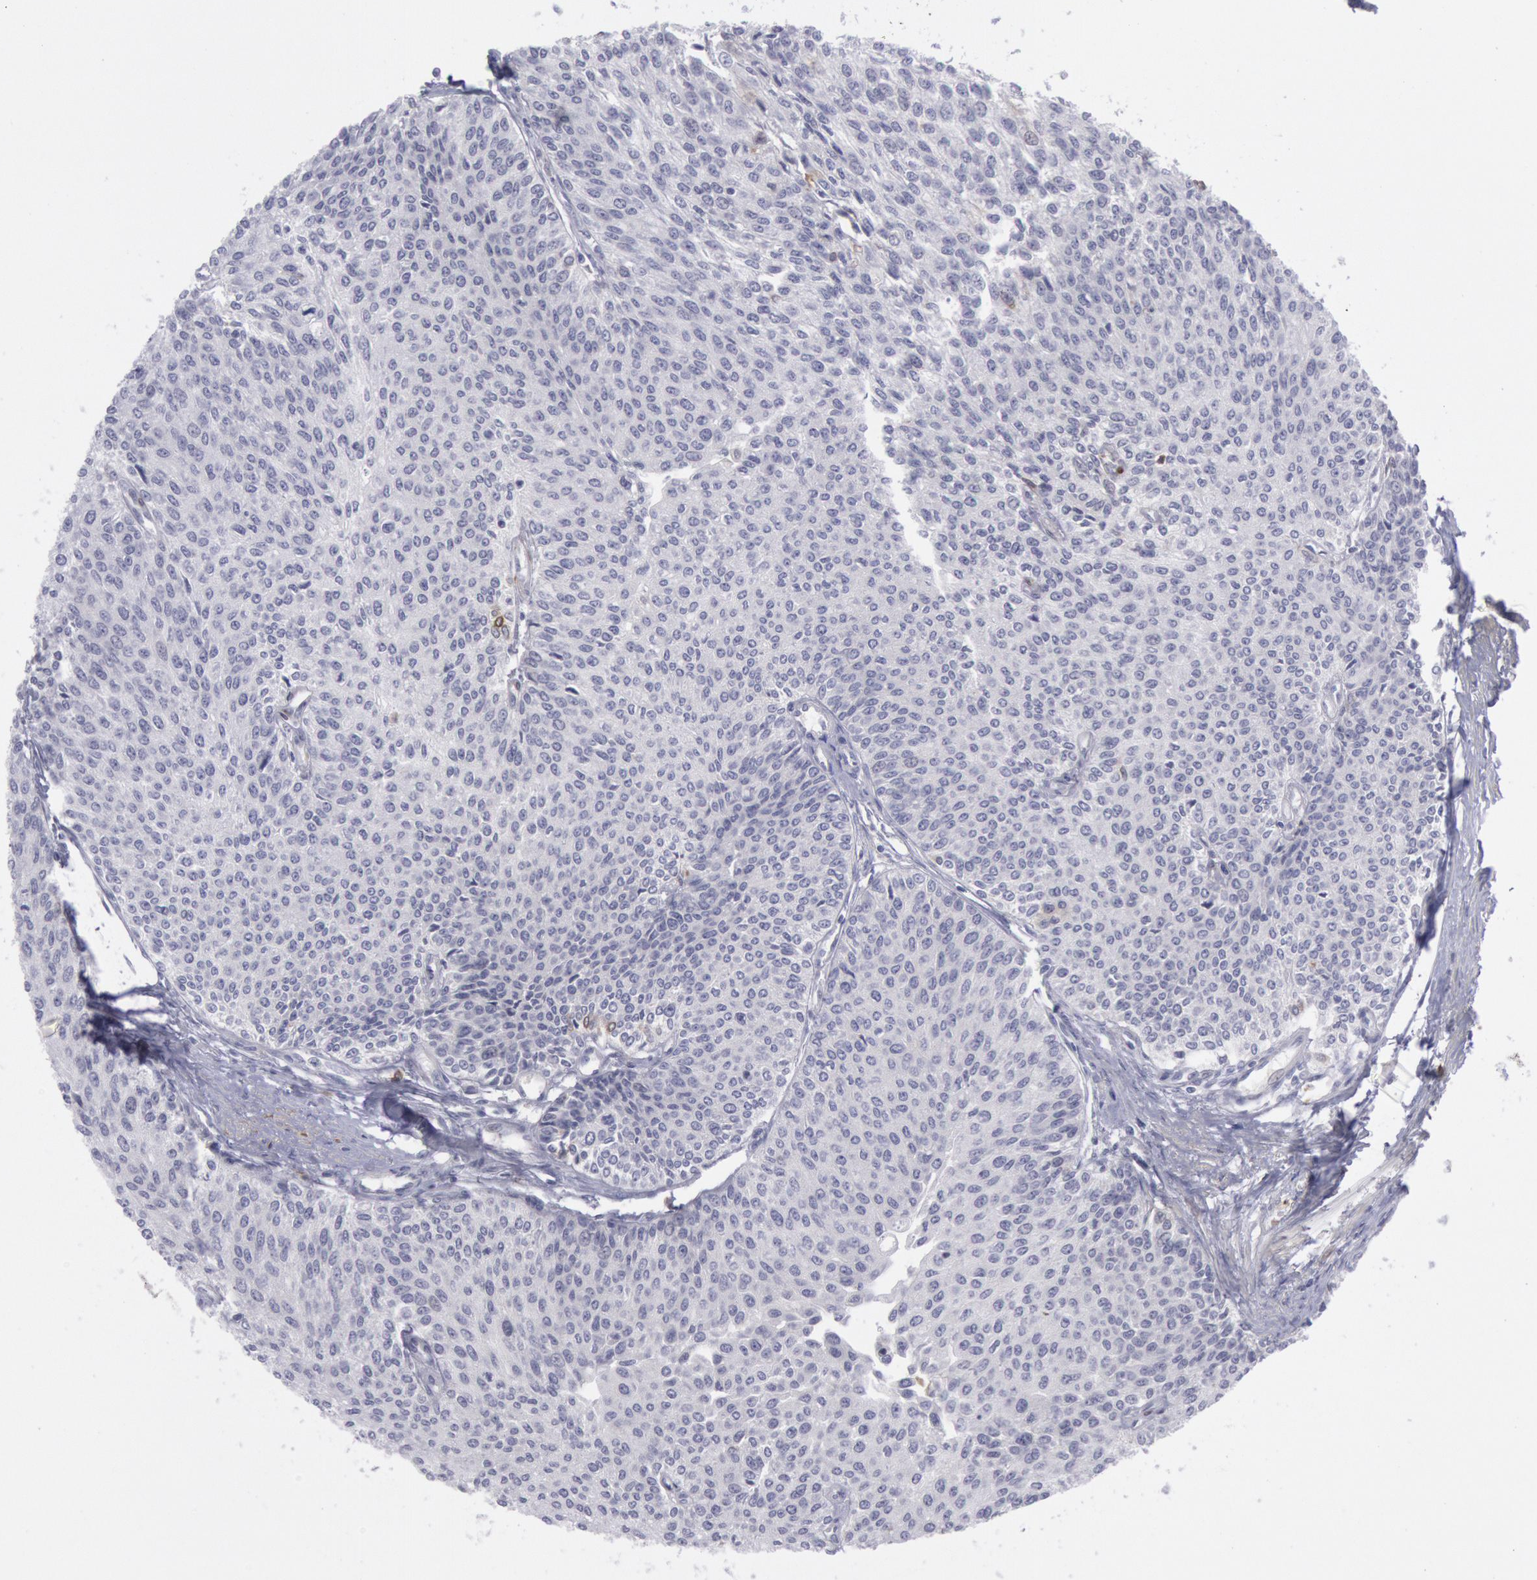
{"staining": {"intensity": "negative", "quantity": "none", "location": "none"}, "tissue": "urothelial cancer", "cell_type": "Tumor cells", "image_type": "cancer", "snomed": [{"axis": "morphology", "description": "Urothelial carcinoma, Low grade"}, {"axis": "topography", "description": "Urinary bladder"}], "caption": "Human urothelial cancer stained for a protein using immunohistochemistry (IHC) shows no expression in tumor cells.", "gene": "PTGS2", "patient": {"sex": "female", "age": 73}}